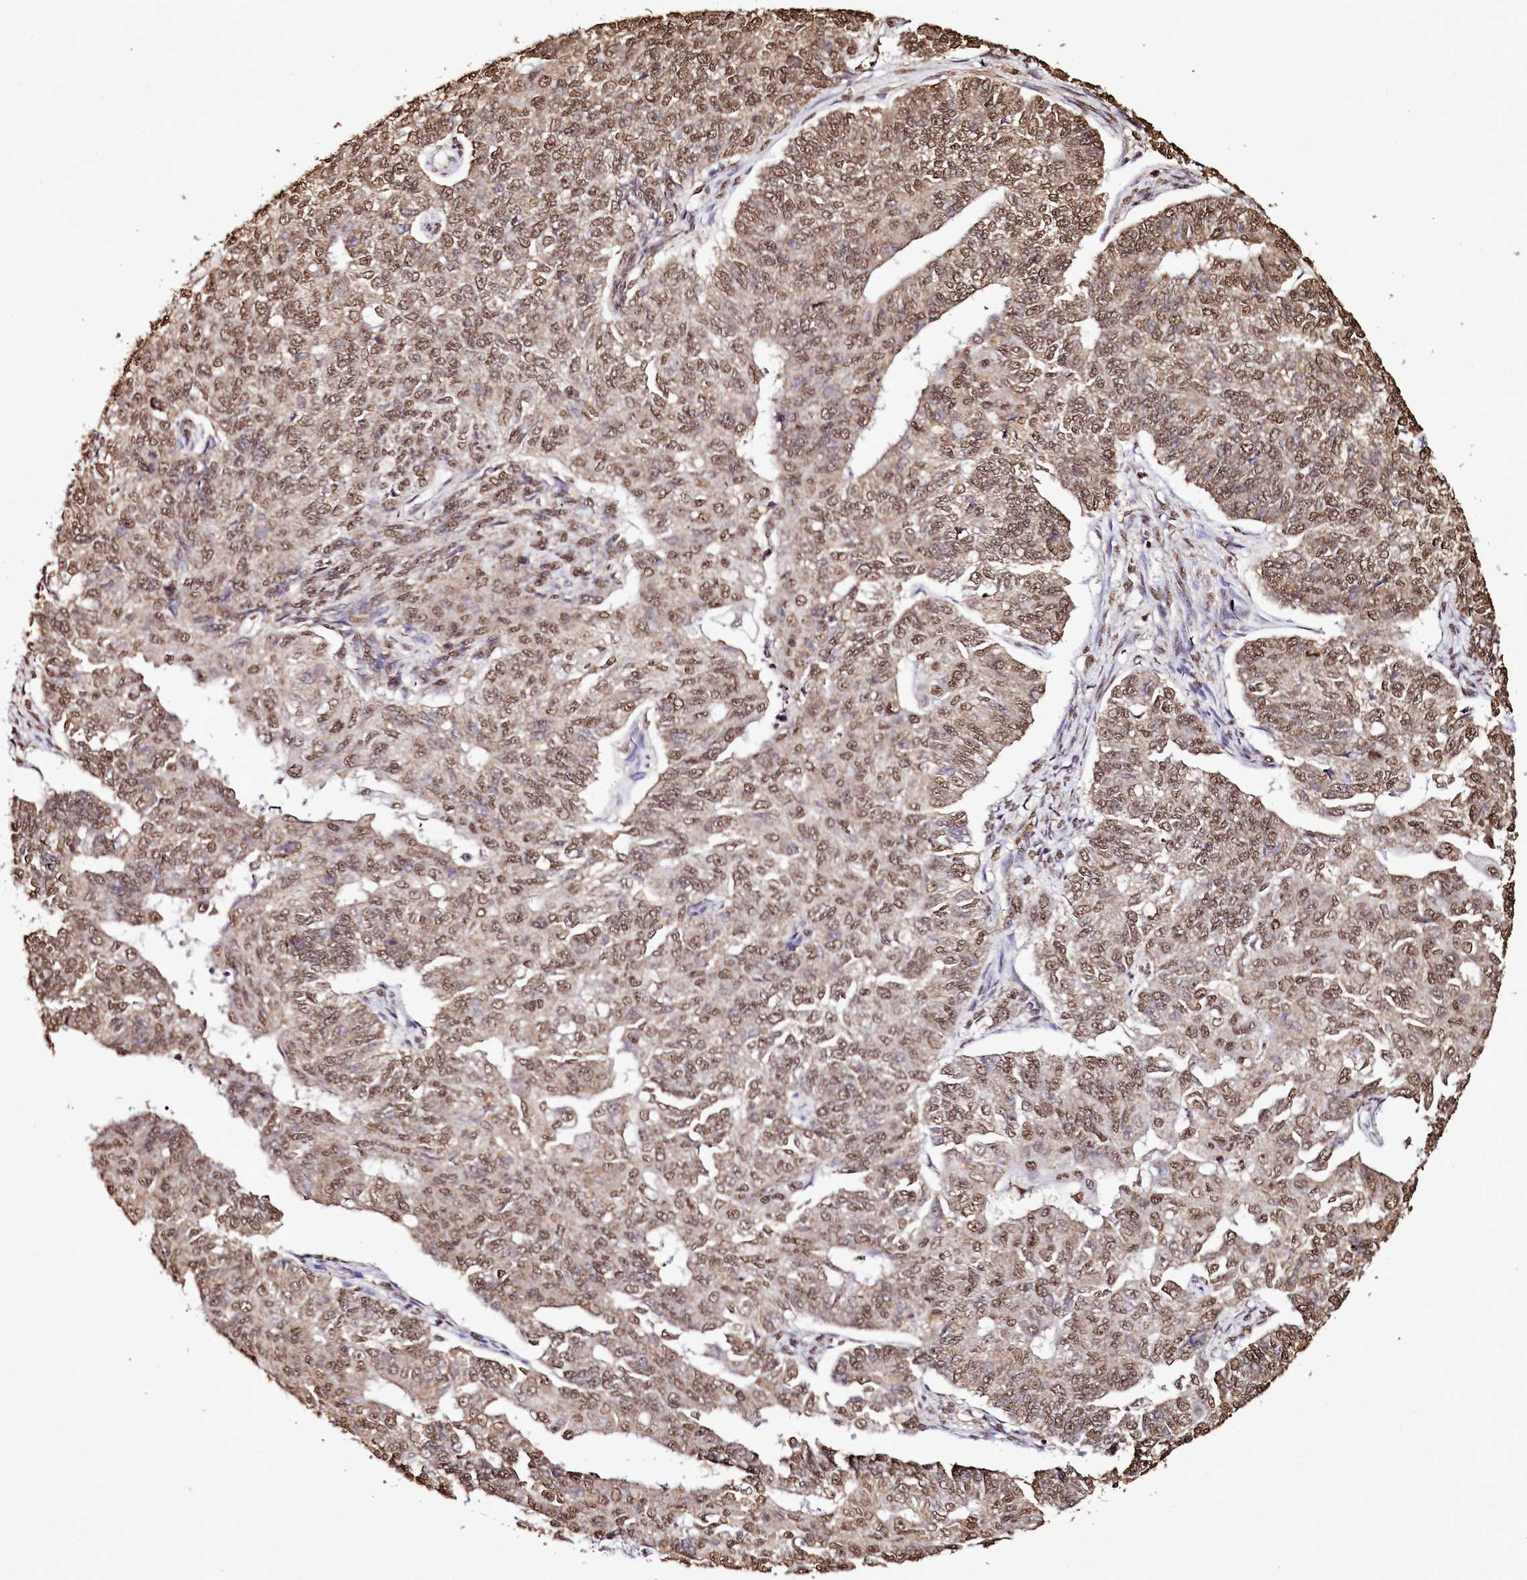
{"staining": {"intensity": "moderate", "quantity": ">75%", "location": "nuclear"}, "tissue": "endometrial cancer", "cell_type": "Tumor cells", "image_type": "cancer", "snomed": [{"axis": "morphology", "description": "Adenocarcinoma, NOS"}, {"axis": "topography", "description": "Endometrium"}], "caption": "Approximately >75% of tumor cells in human adenocarcinoma (endometrial) show moderate nuclear protein positivity as visualized by brown immunohistochemical staining.", "gene": "TRIP6", "patient": {"sex": "female", "age": 32}}